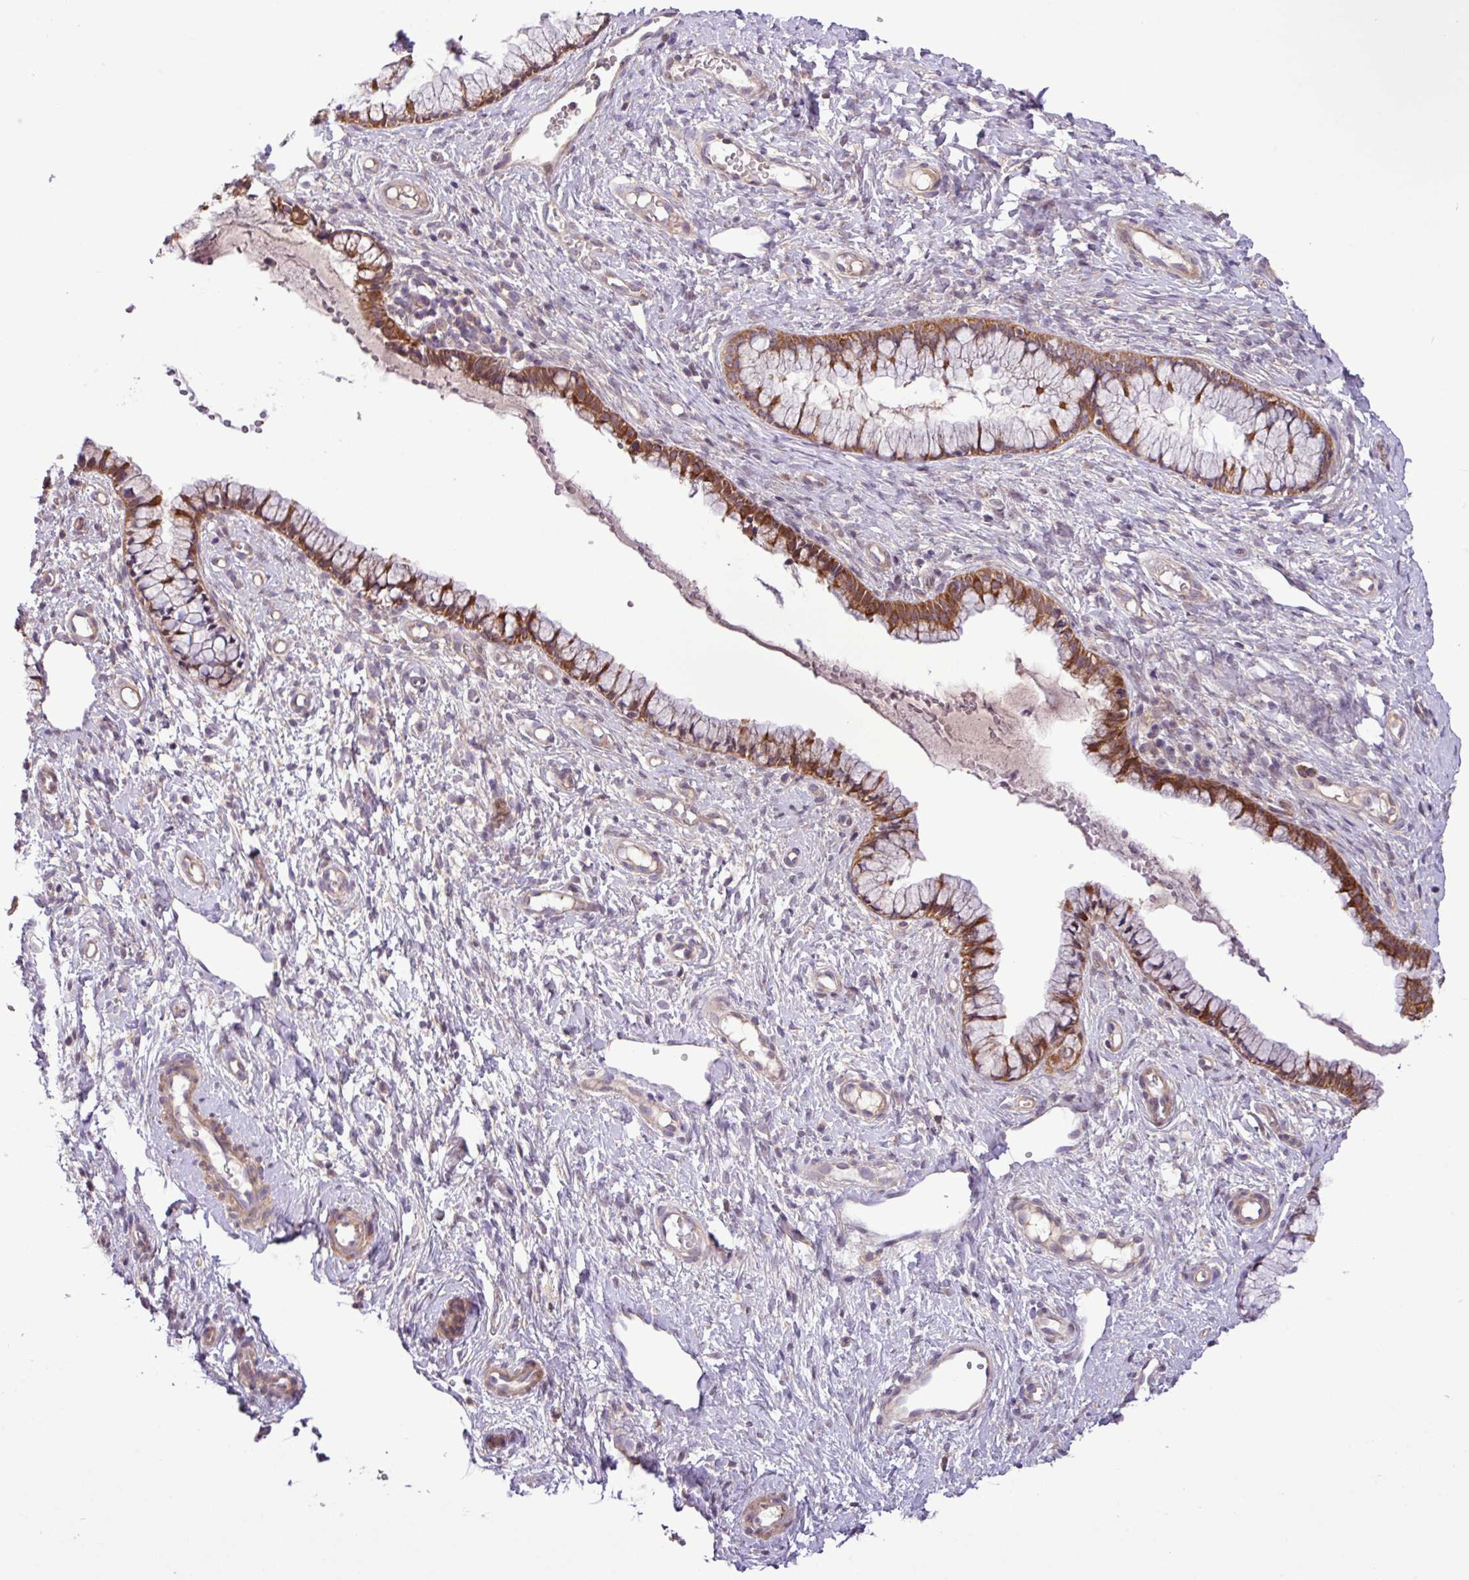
{"staining": {"intensity": "moderate", "quantity": ">75%", "location": "cytoplasmic/membranous"}, "tissue": "cervix", "cell_type": "Glandular cells", "image_type": "normal", "snomed": [{"axis": "morphology", "description": "Normal tissue, NOS"}, {"axis": "topography", "description": "Cervix"}], "caption": "This micrograph demonstrates unremarkable cervix stained with immunohistochemistry (IHC) to label a protein in brown. The cytoplasmic/membranous of glandular cells show moderate positivity for the protein. Nuclei are counter-stained blue.", "gene": "TIMM10B", "patient": {"sex": "female", "age": 36}}